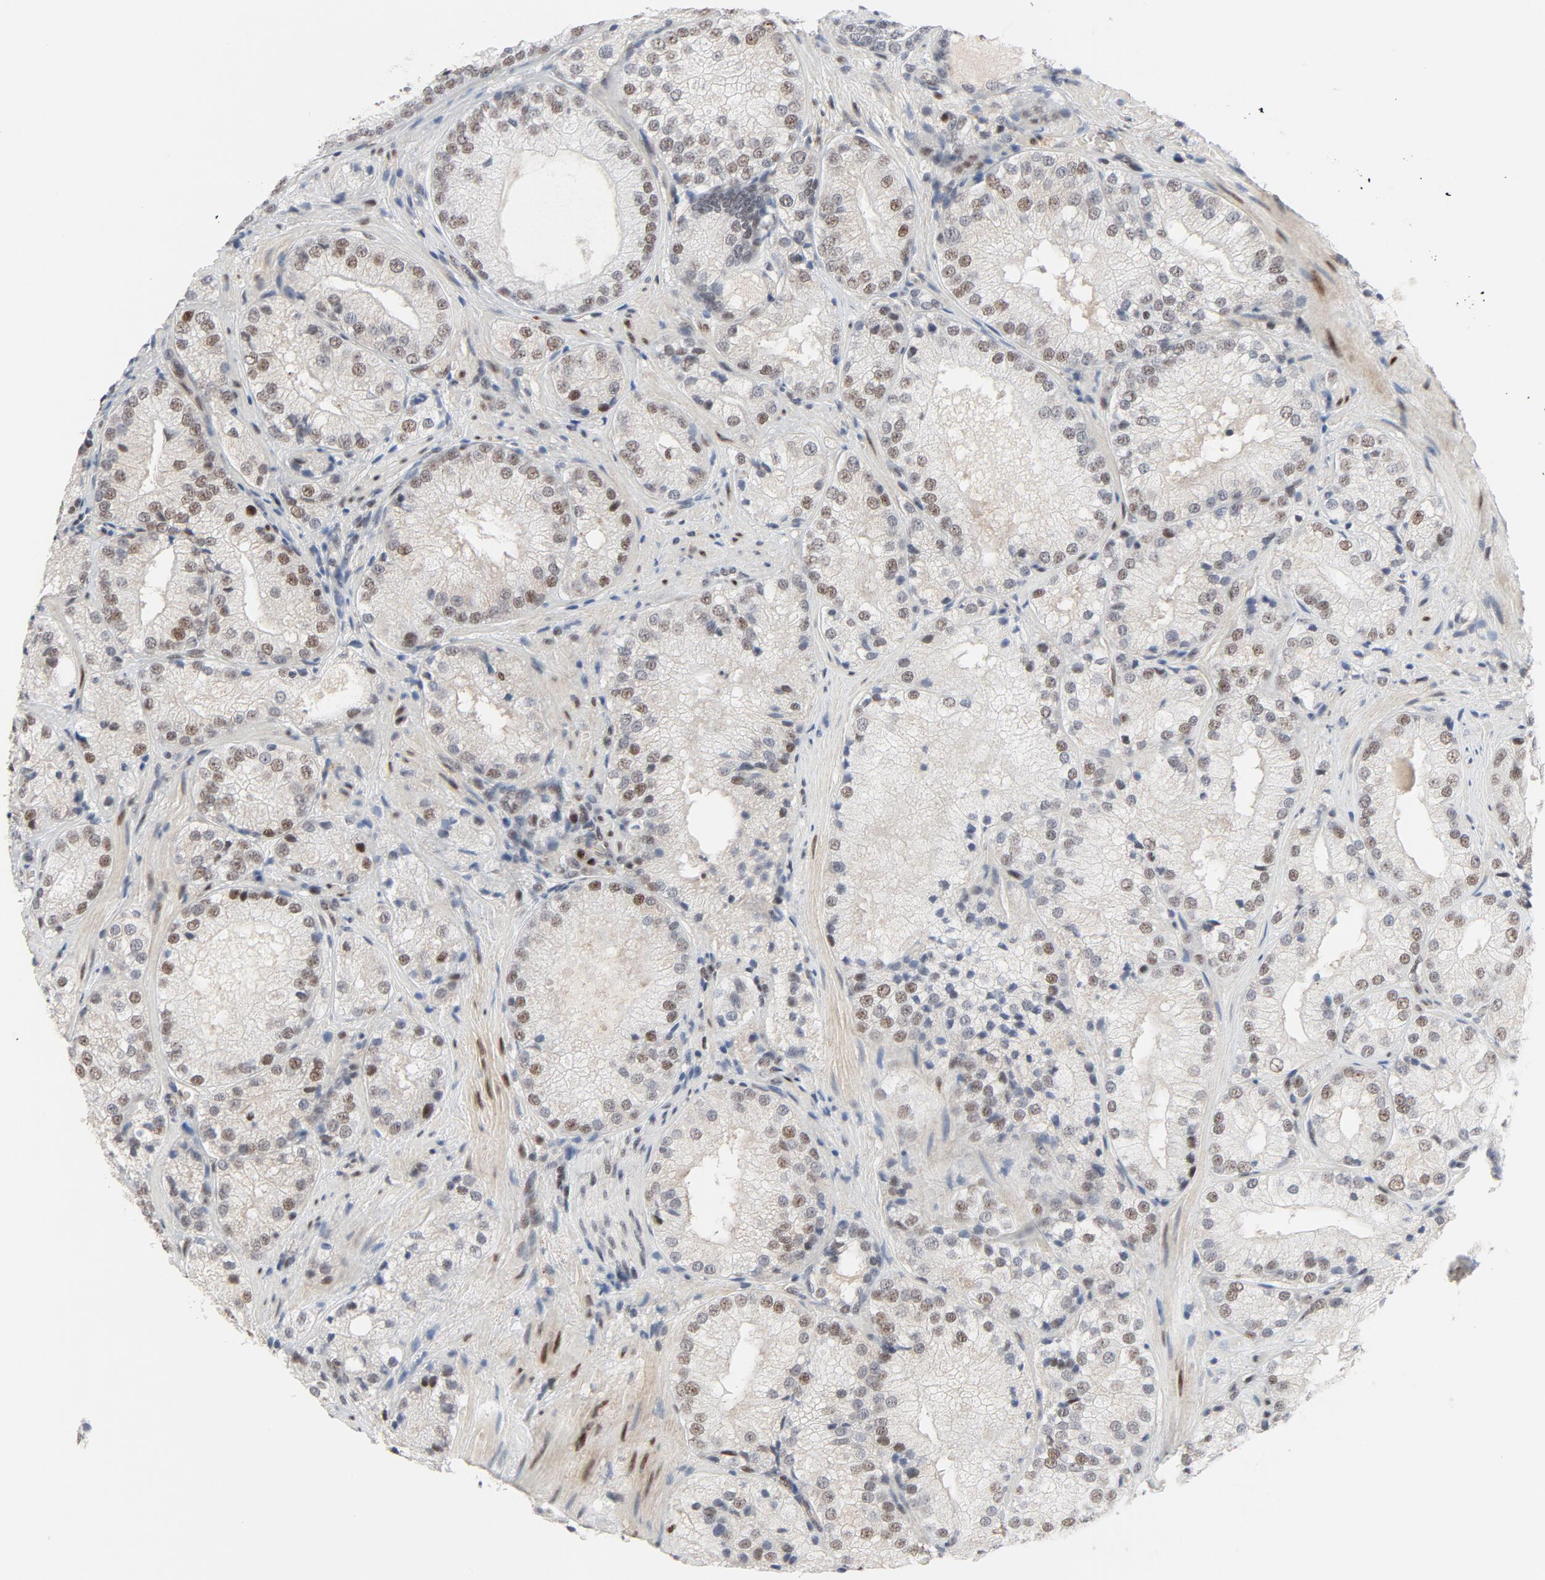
{"staining": {"intensity": "moderate", "quantity": ">75%", "location": "nuclear"}, "tissue": "prostate cancer", "cell_type": "Tumor cells", "image_type": "cancer", "snomed": [{"axis": "morphology", "description": "Adenocarcinoma, Low grade"}, {"axis": "topography", "description": "Prostate"}], "caption": "This photomicrograph demonstrates IHC staining of human prostate cancer (adenocarcinoma (low-grade)), with medium moderate nuclear expression in approximately >75% of tumor cells.", "gene": "JMJD6", "patient": {"sex": "male", "age": 60}}